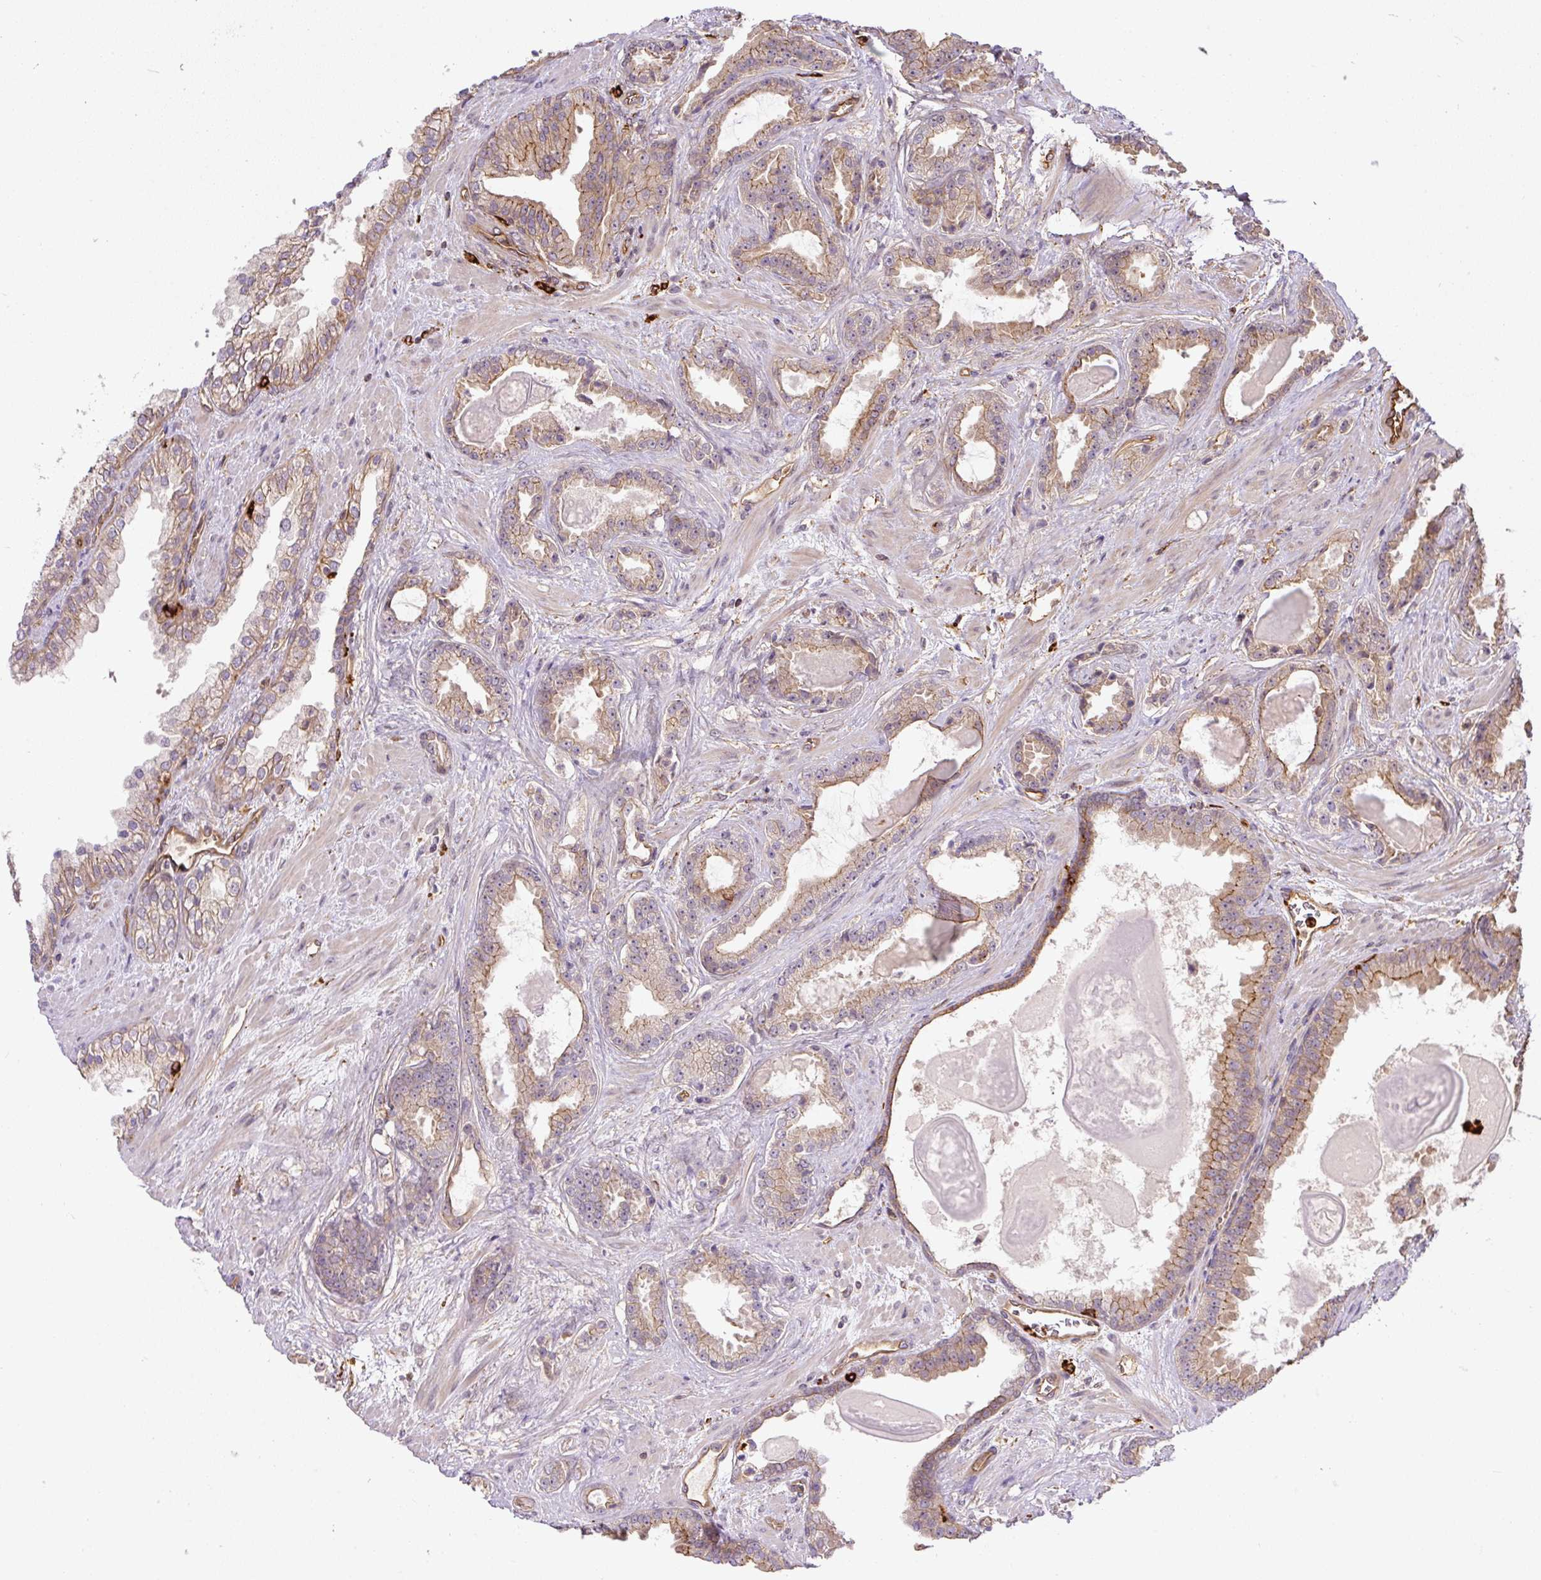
{"staining": {"intensity": "moderate", "quantity": ">75%", "location": "cytoplasmic/membranous"}, "tissue": "prostate cancer", "cell_type": "Tumor cells", "image_type": "cancer", "snomed": [{"axis": "morphology", "description": "Adenocarcinoma, Low grade"}, {"axis": "topography", "description": "Prostate"}], "caption": "Immunohistochemistry of human prostate cancer (low-grade adenocarcinoma) exhibits medium levels of moderate cytoplasmic/membranous staining in approximately >75% of tumor cells. Nuclei are stained in blue.", "gene": "B3GALT5", "patient": {"sex": "male", "age": 62}}